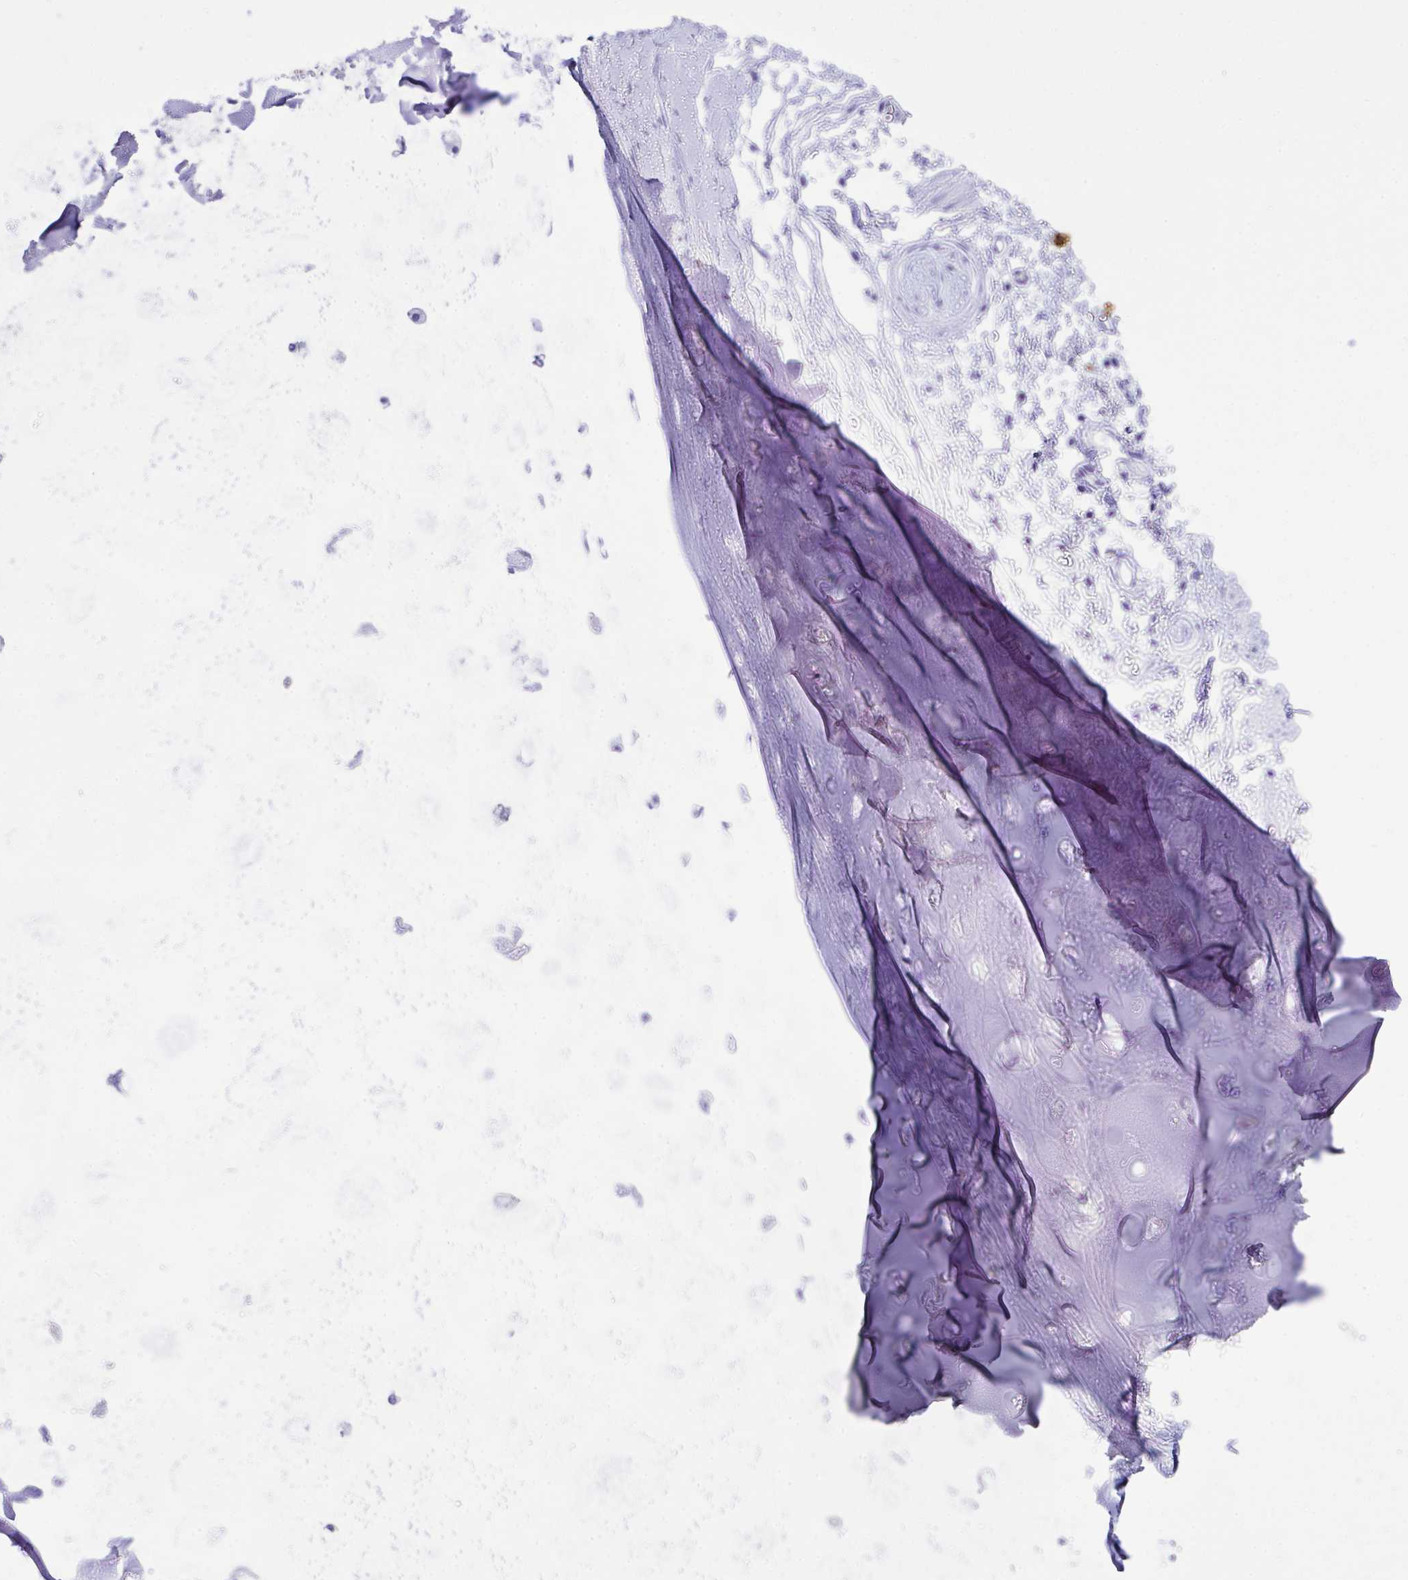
{"staining": {"intensity": "negative", "quantity": "none", "location": "none"}, "tissue": "adipose tissue", "cell_type": "Adipocytes", "image_type": "normal", "snomed": [{"axis": "morphology", "description": "Normal tissue, NOS"}, {"axis": "topography", "description": "Lymph node"}, {"axis": "topography", "description": "Cartilage tissue"}, {"axis": "topography", "description": "Bronchus"}], "caption": "This micrograph is of normal adipose tissue stained with IHC to label a protein in brown with the nuclei are counter-stained blue. There is no staining in adipocytes. Nuclei are stained in blue.", "gene": "AKR1D1", "patient": {"sex": "female", "age": 70}}